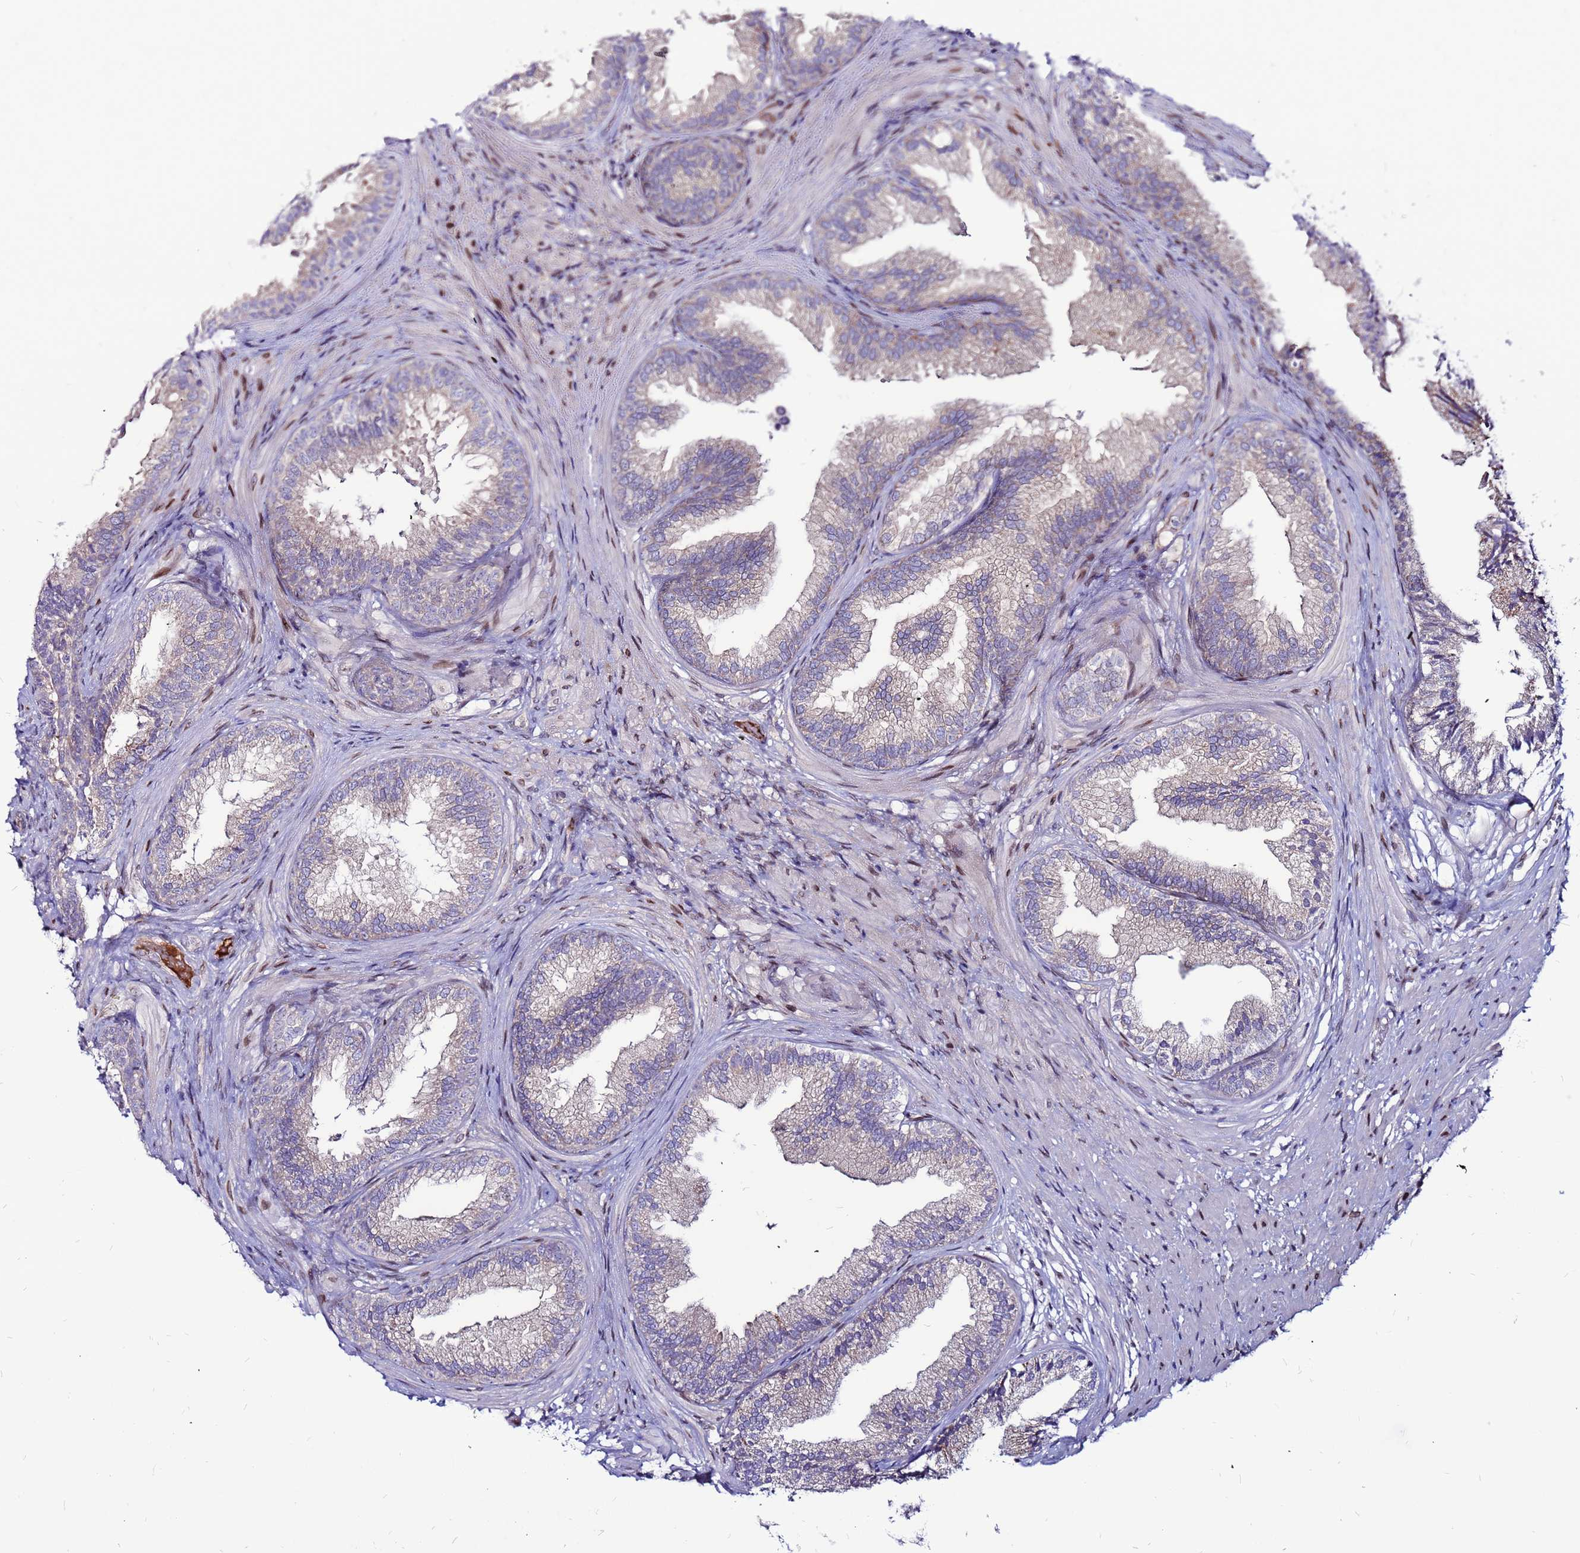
{"staining": {"intensity": "strong", "quantity": "25%-75%", "location": "cytoplasmic/membranous"}, "tissue": "prostate", "cell_type": "Glandular cells", "image_type": "normal", "snomed": [{"axis": "morphology", "description": "Normal tissue, NOS"}, {"axis": "topography", "description": "Prostate"}], "caption": "This image reveals unremarkable prostate stained with immunohistochemistry (IHC) to label a protein in brown. The cytoplasmic/membranous of glandular cells show strong positivity for the protein. Nuclei are counter-stained blue.", "gene": "CCDC71", "patient": {"sex": "male", "age": 76}}